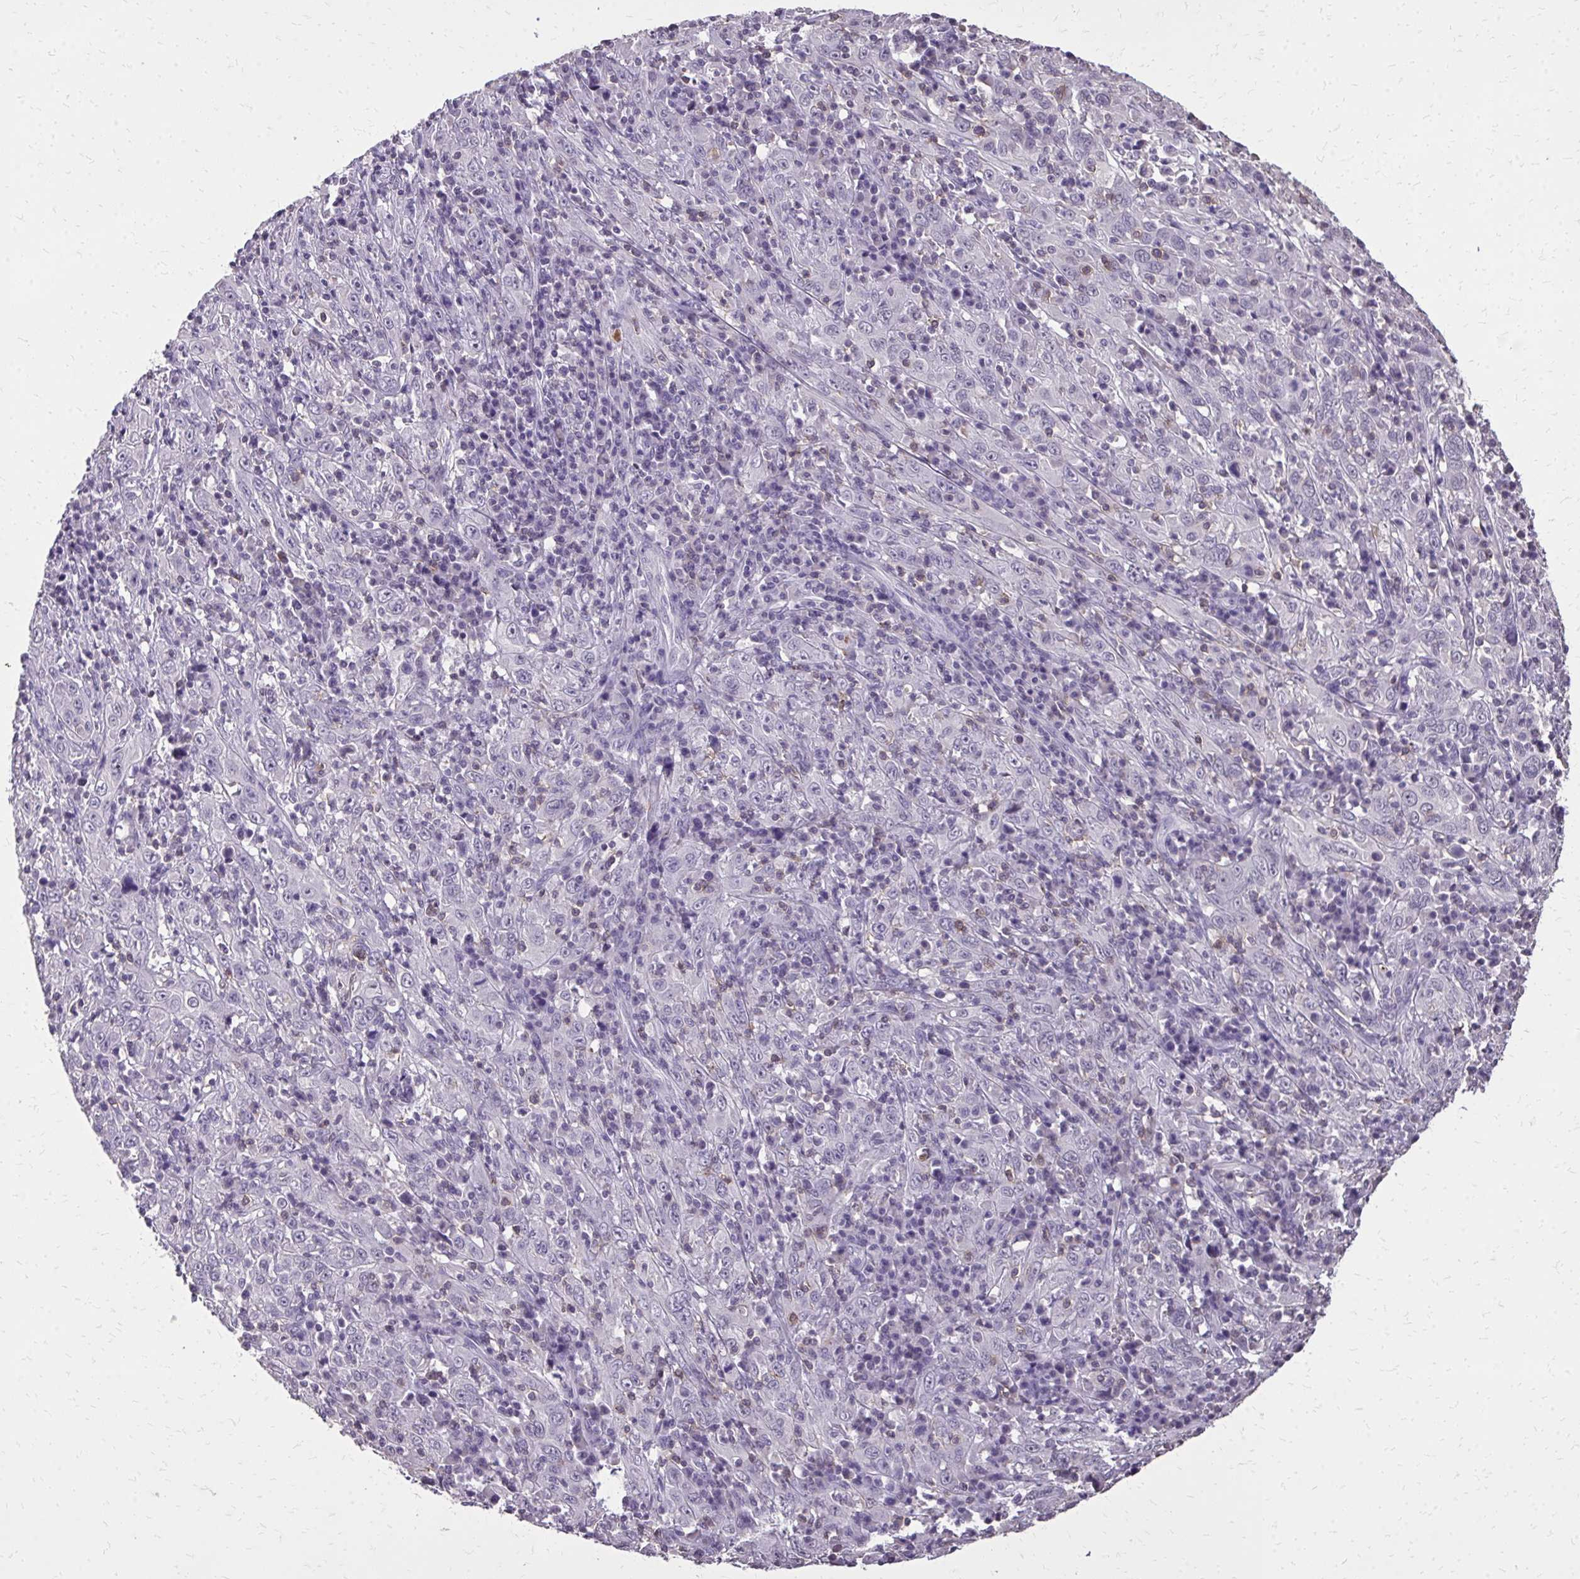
{"staining": {"intensity": "negative", "quantity": "none", "location": "none"}, "tissue": "cervical cancer", "cell_type": "Tumor cells", "image_type": "cancer", "snomed": [{"axis": "morphology", "description": "Squamous cell carcinoma, NOS"}, {"axis": "topography", "description": "Cervix"}], "caption": "High power microscopy photomicrograph of an immunohistochemistry (IHC) photomicrograph of squamous cell carcinoma (cervical), revealing no significant positivity in tumor cells.", "gene": "AKAP5", "patient": {"sex": "female", "age": 46}}